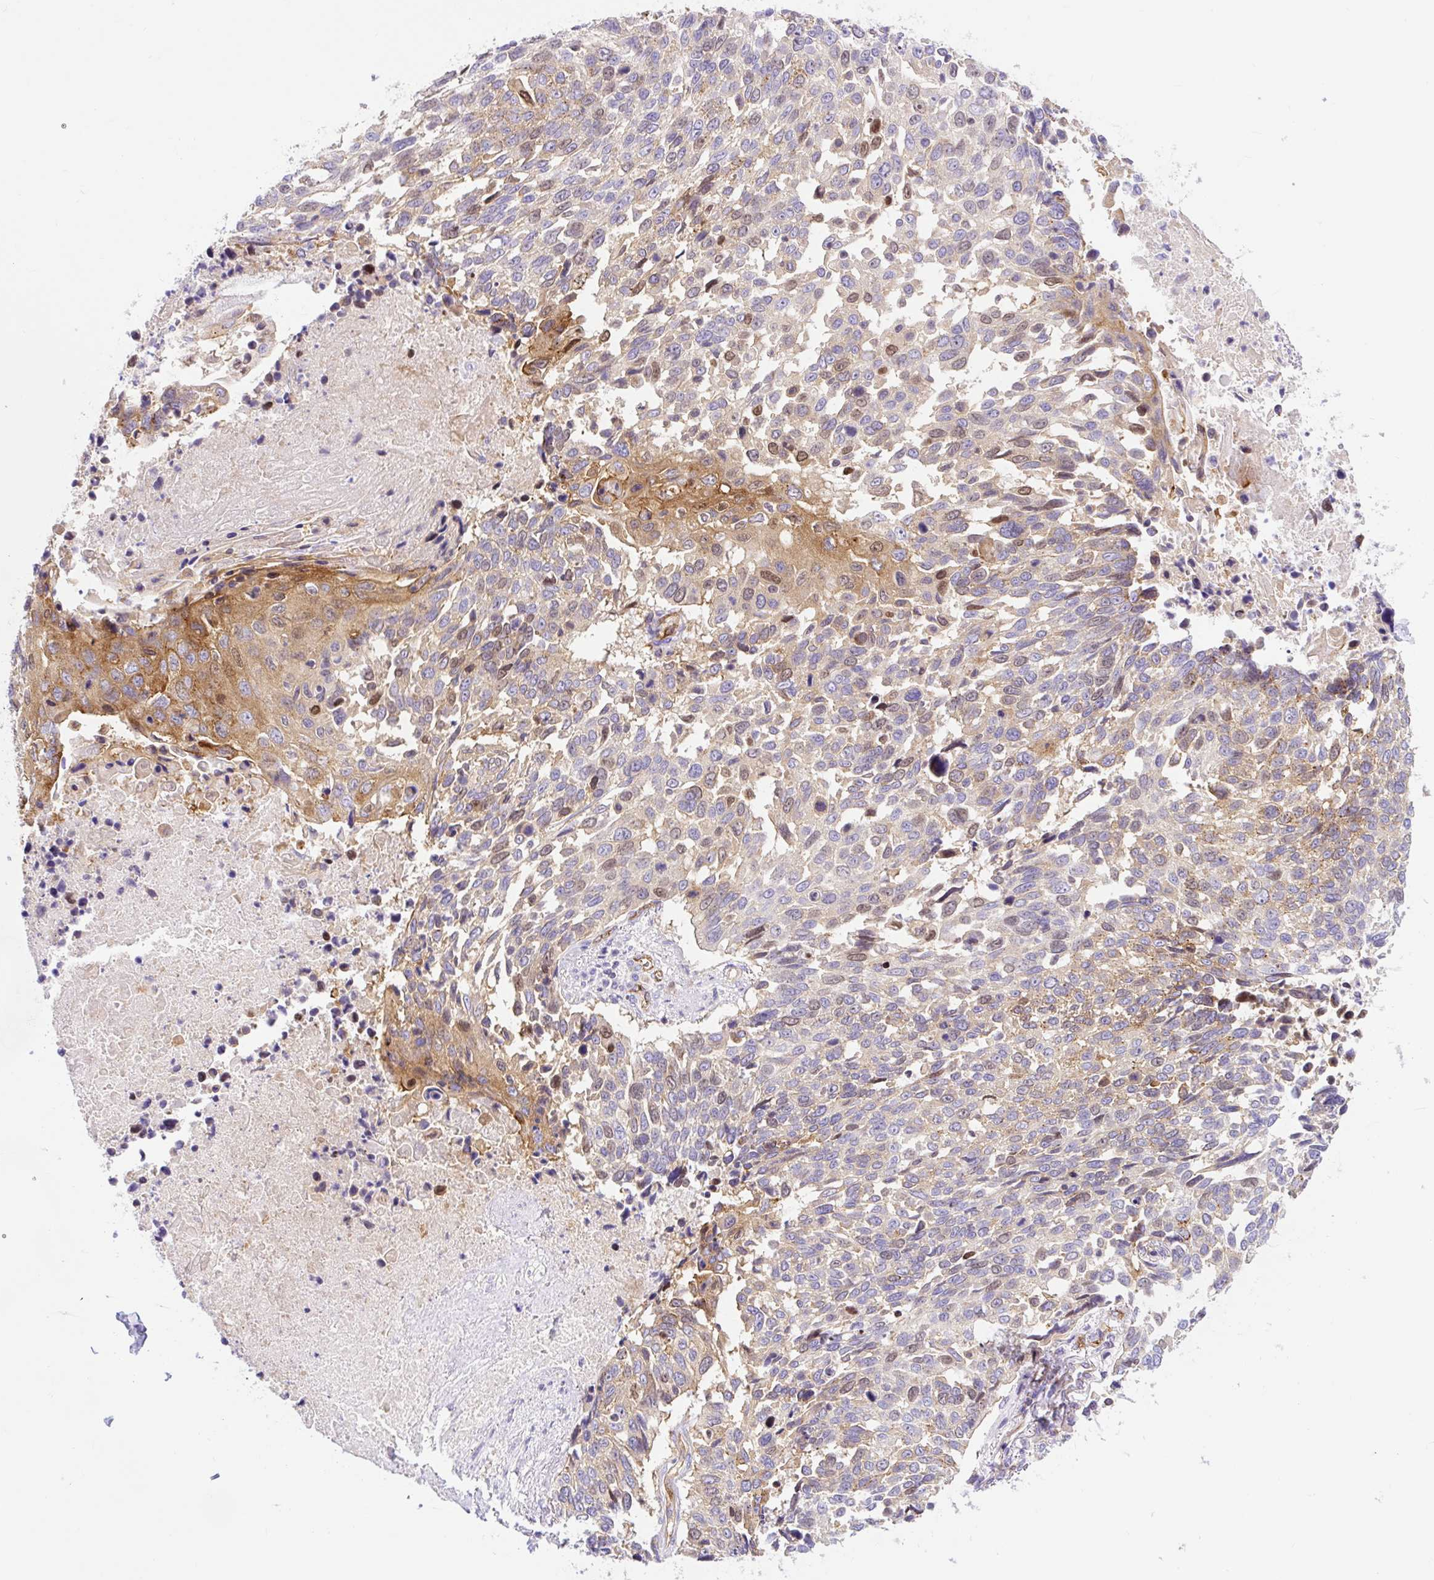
{"staining": {"intensity": "moderate", "quantity": "<25%", "location": "cytoplasmic/membranous,nuclear"}, "tissue": "lung cancer", "cell_type": "Tumor cells", "image_type": "cancer", "snomed": [{"axis": "morphology", "description": "Squamous cell carcinoma, NOS"}, {"axis": "topography", "description": "Lung"}], "caption": "DAB immunohistochemical staining of human lung cancer (squamous cell carcinoma) exhibits moderate cytoplasmic/membranous and nuclear protein positivity in approximately <25% of tumor cells.", "gene": "HIP1R", "patient": {"sex": "male", "age": 62}}